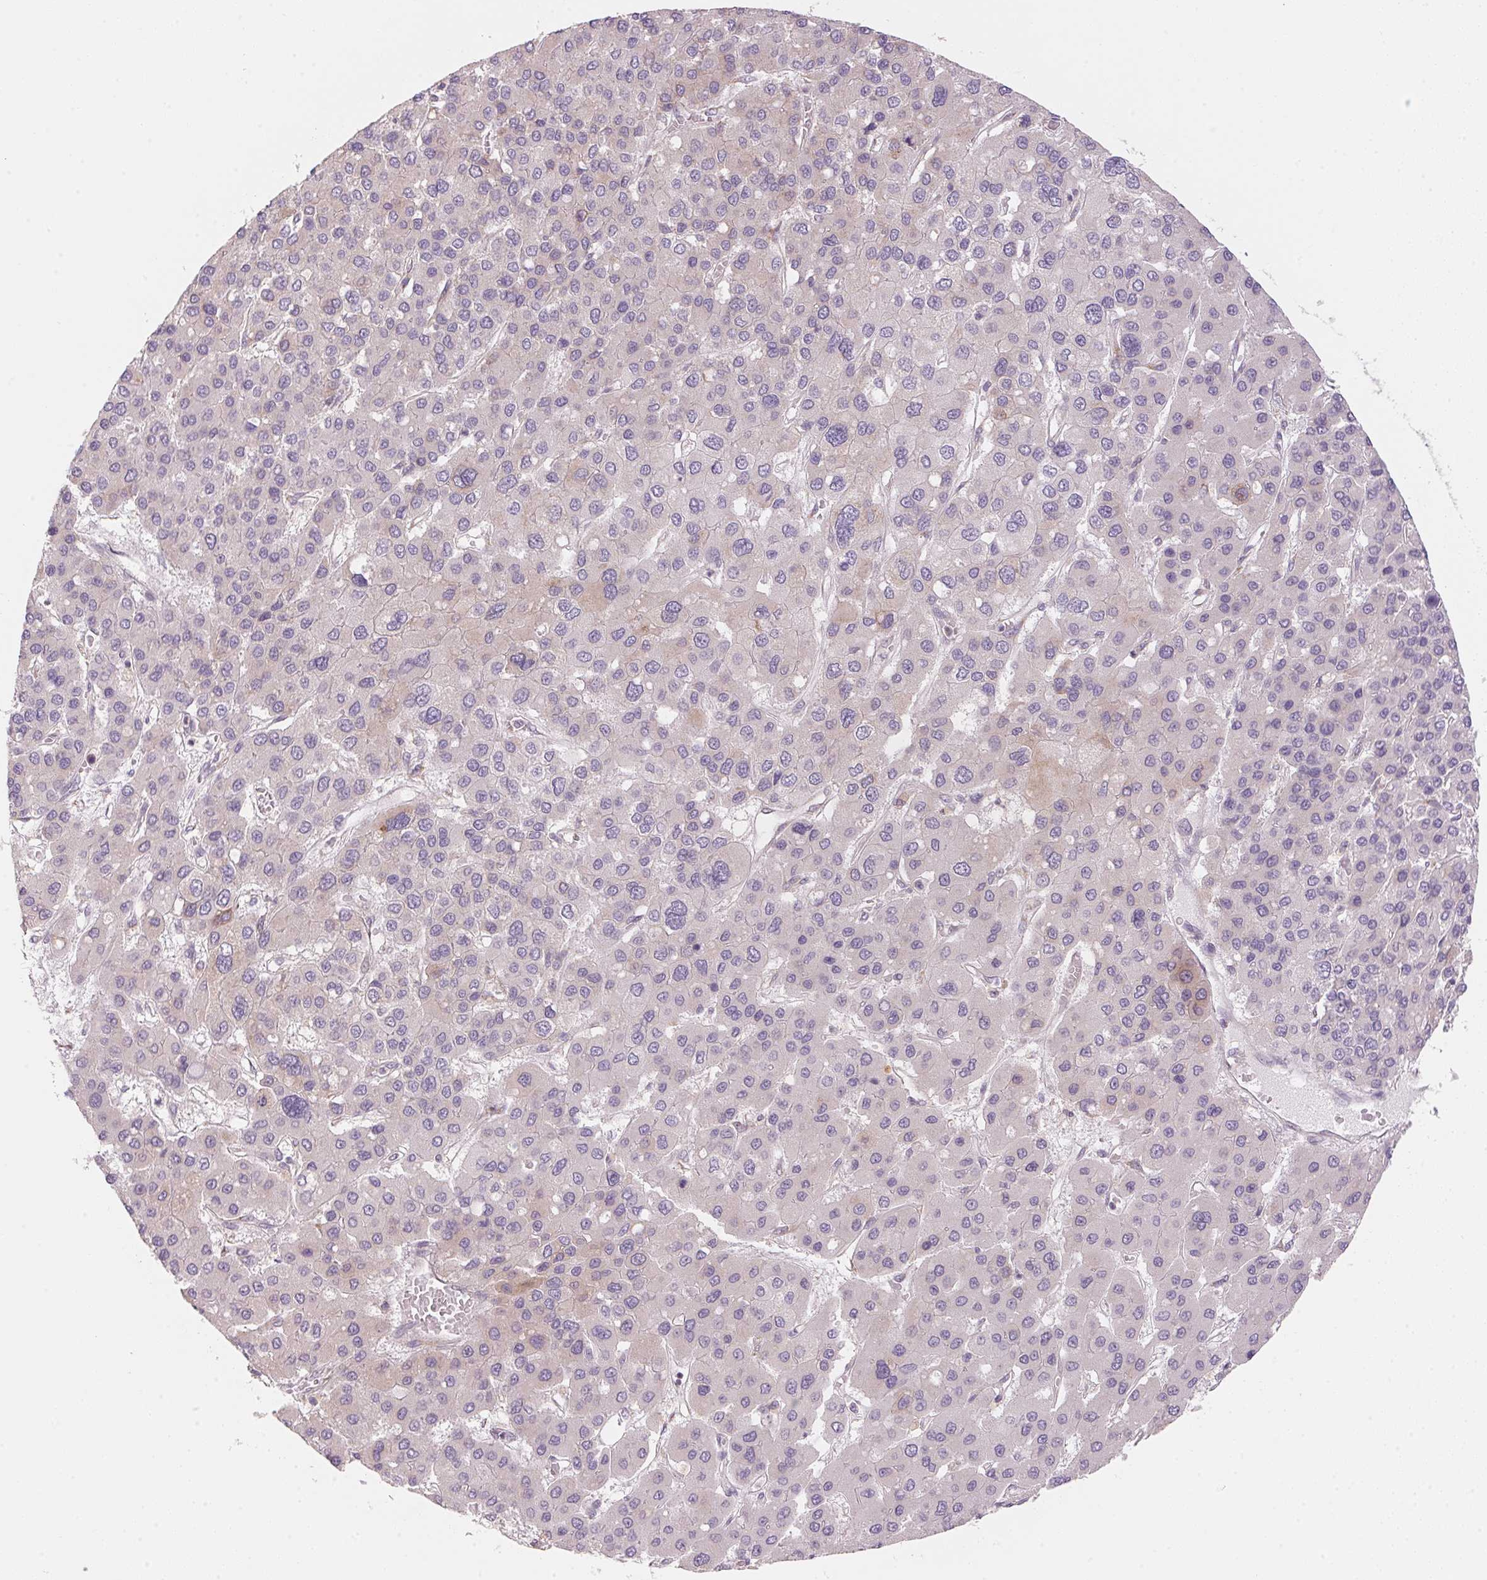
{"staining": {"intensity": "negative", "quantity": "none", "location": "none"}, "tissue": "liver cancer", "cell_type": "Tumor cells", "image_type": "cancer", "snomed": [{"axis": "morphology", "description": "Carcinoma, Hepatocellular, NOS"}, {"axis": "topography", "description": "Liver"}], "caption": "Liver cancer (hepatocellular carcinoma) was stained to show a protein in brown. There is no significant positivity in tumor cells.", "gene": "BLOC1S2", "patient": {"sex": "female", "age": 41}}